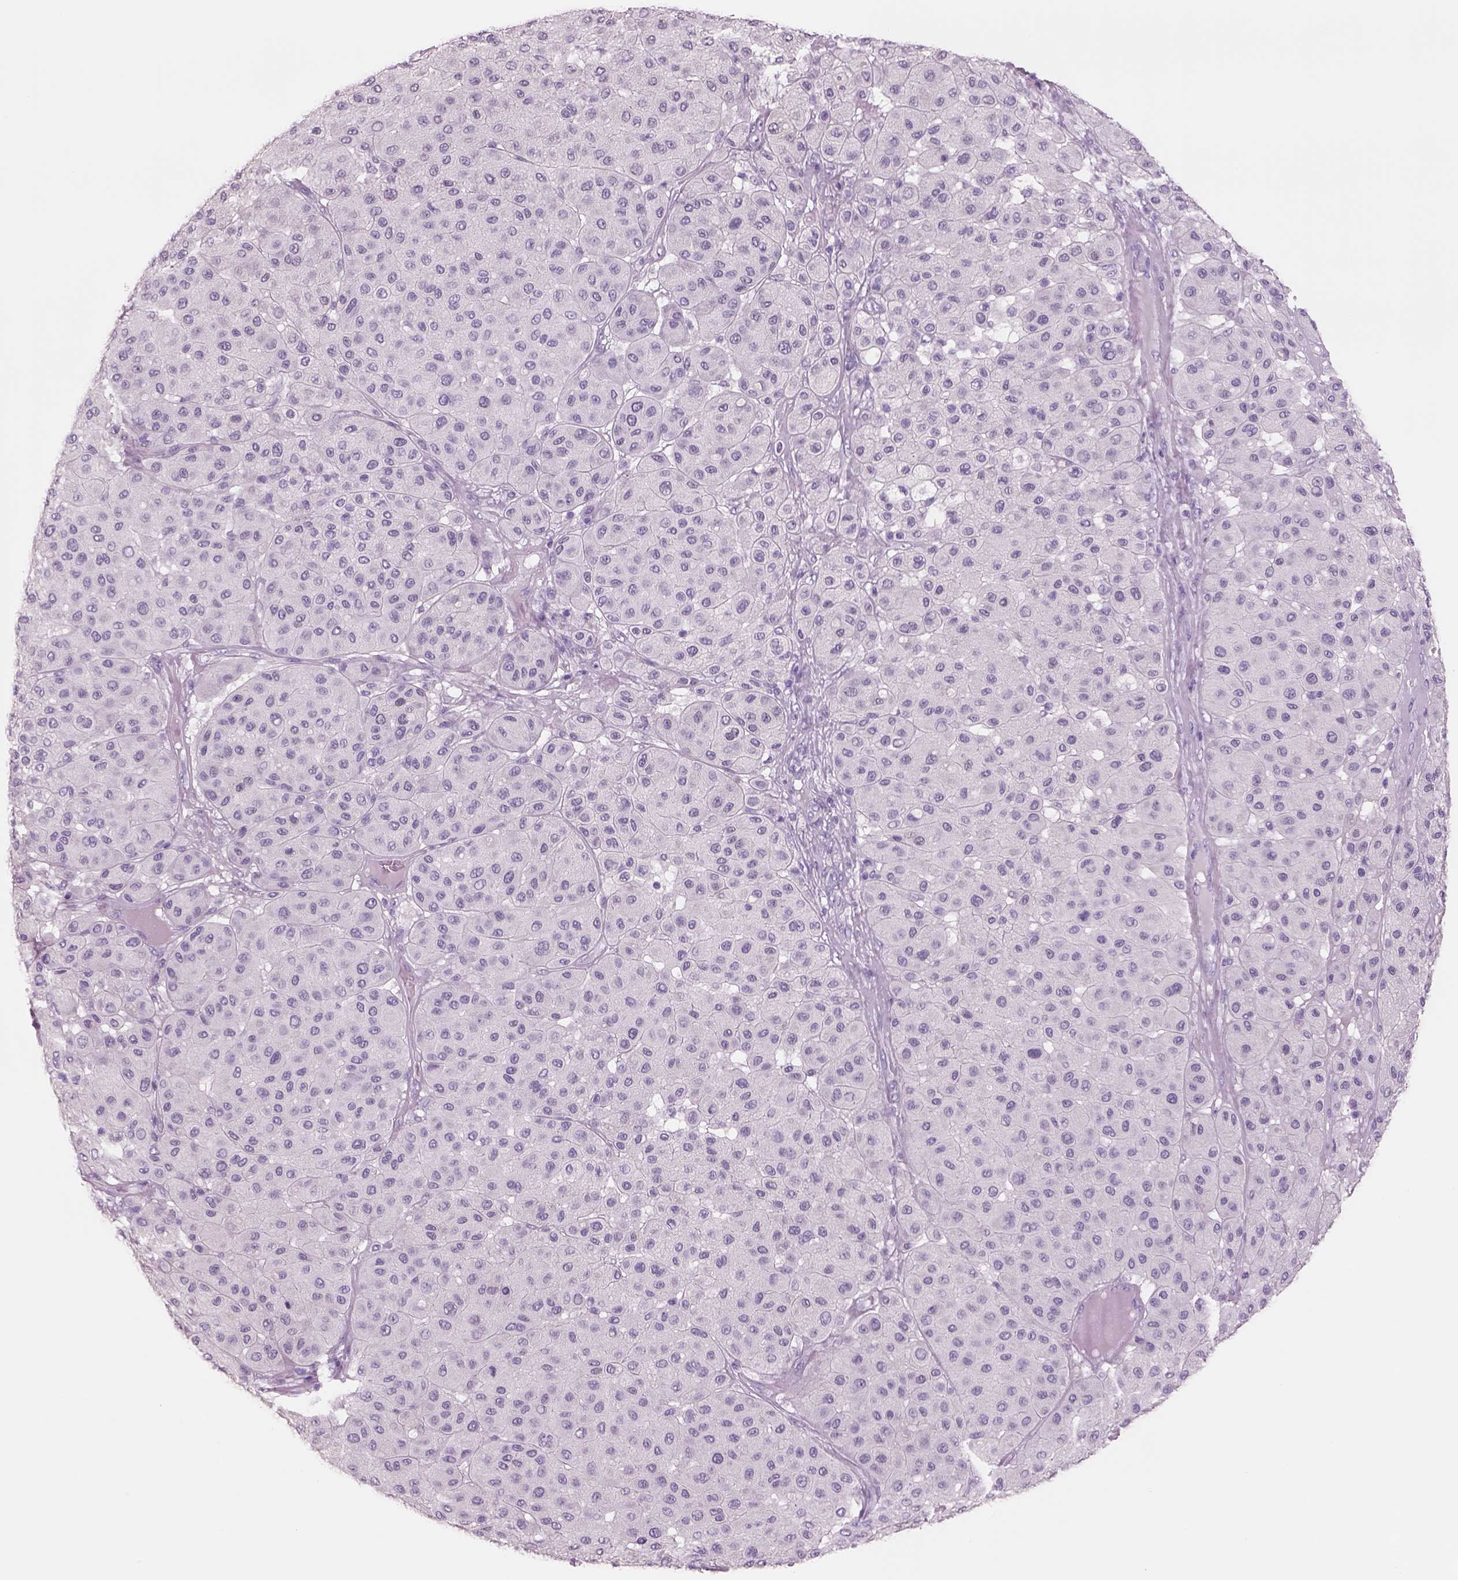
{"staining": {"intensity": "negative", "quantity": "none", "location": "none"}, "tissue": "melanoma", "cell_type": "Tumor cells", "image_type": "cancer", "snomed": [{"axis": "morphology", "description": "Malignant melanoma, Metastatic site"}, {"axis": "topography", "description": "Smooth muscle"}], "caption": "The immunohistochemistry (IHC) micrograph has no significant positivity in tumor cells of malignant melanoma (metastatic site) tissue.", "gene": "RHO", "patient": {"sex": "male", "age": 41}}